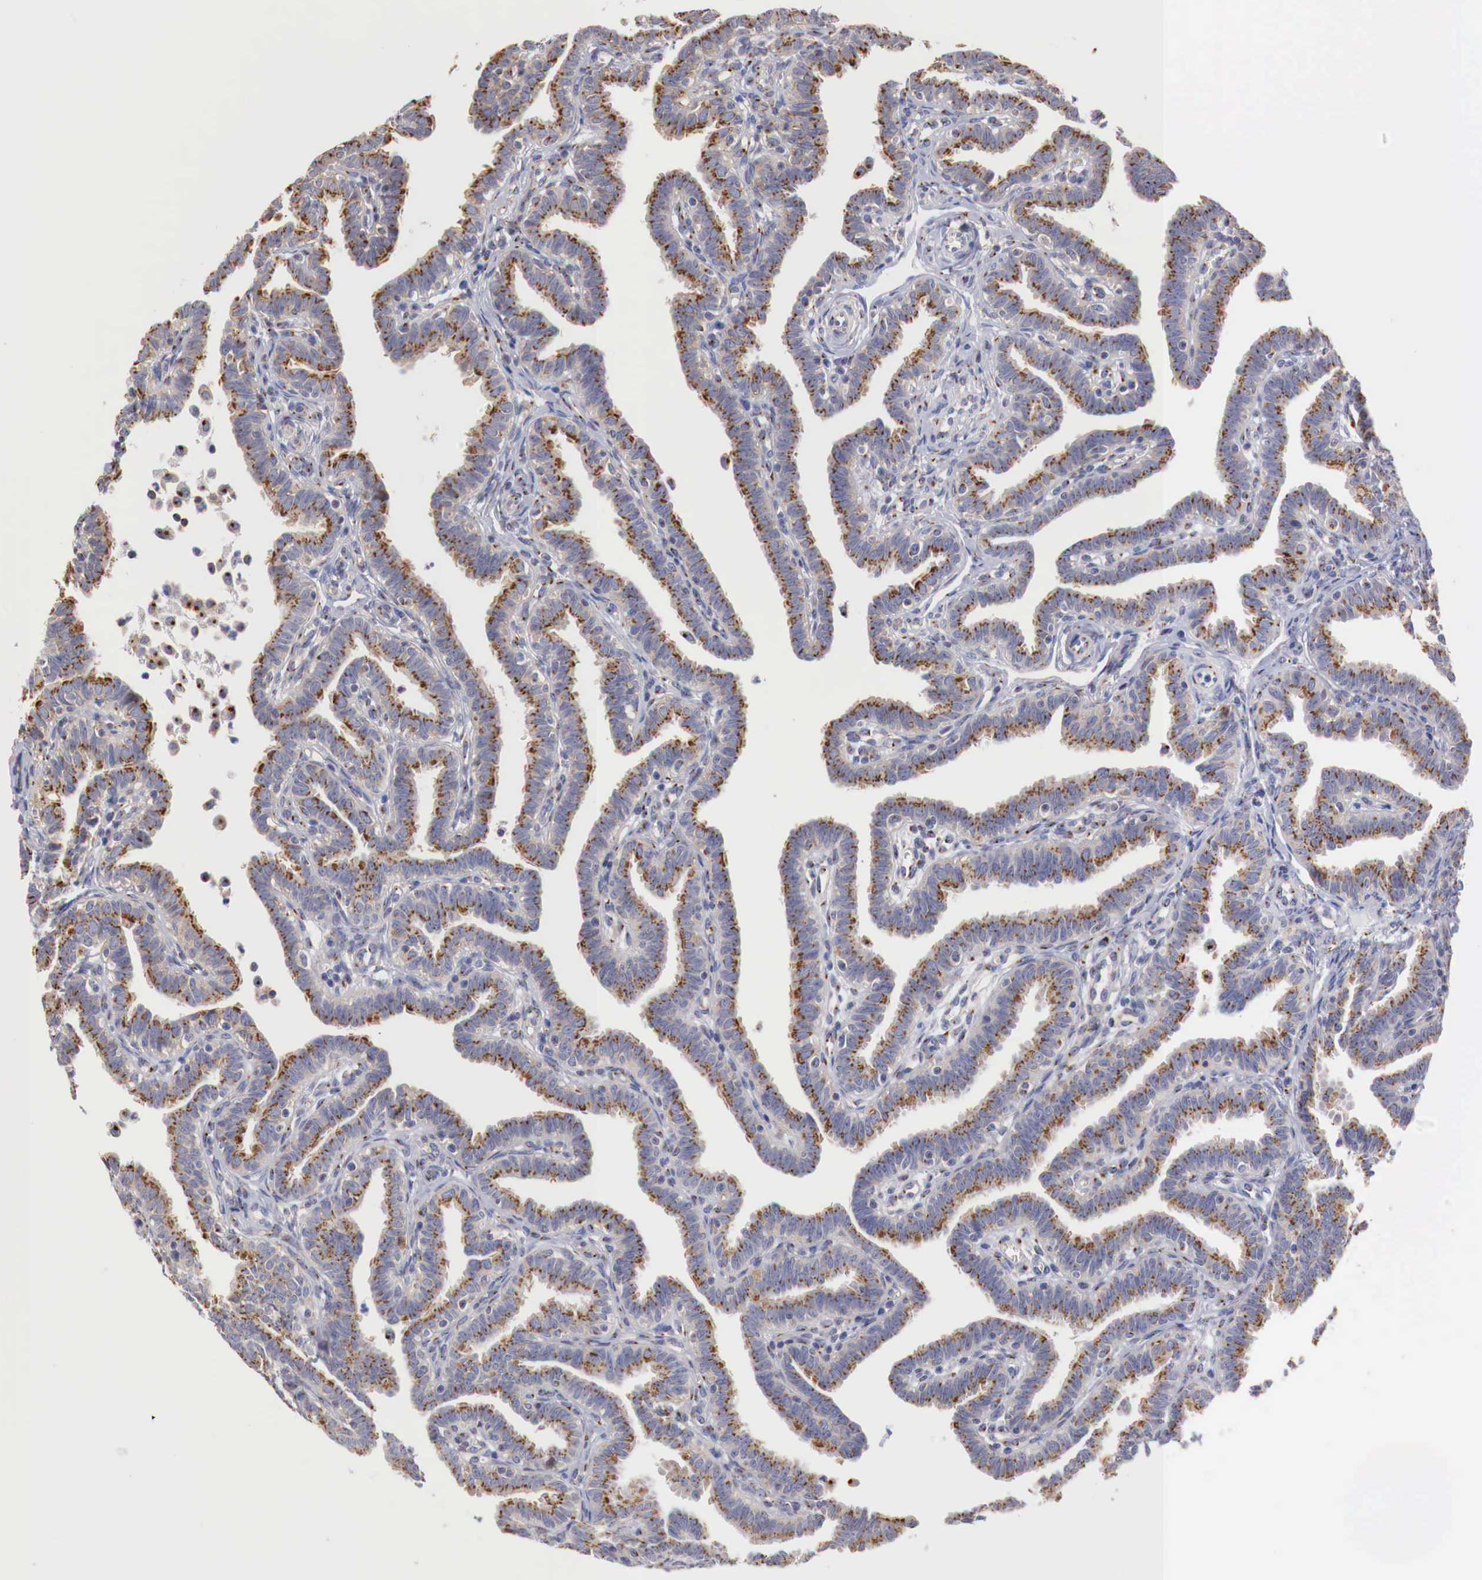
{"staining": {"intensity": "strong", "quantity": ">75%", "location": "cytoplasmic/membranous"}, "tissue": "fallopian tube", "cell_type": "Glandular cells", "image_type": "normal", "snomed": [{"axis": "morphology", "description": "Normal tissue, NOS"}, {"axis": "topography", "description": "Fallopian tube"}], "caption": "The histopathology image exhibits immunohistochemical staining of normal fallopian tube. There is strong cytoplasmic/membranous positivity is appreciated in about >75% of glandular cells.", "gene": "SYAP1", "patient": {"sex": "female", "age": 41}}